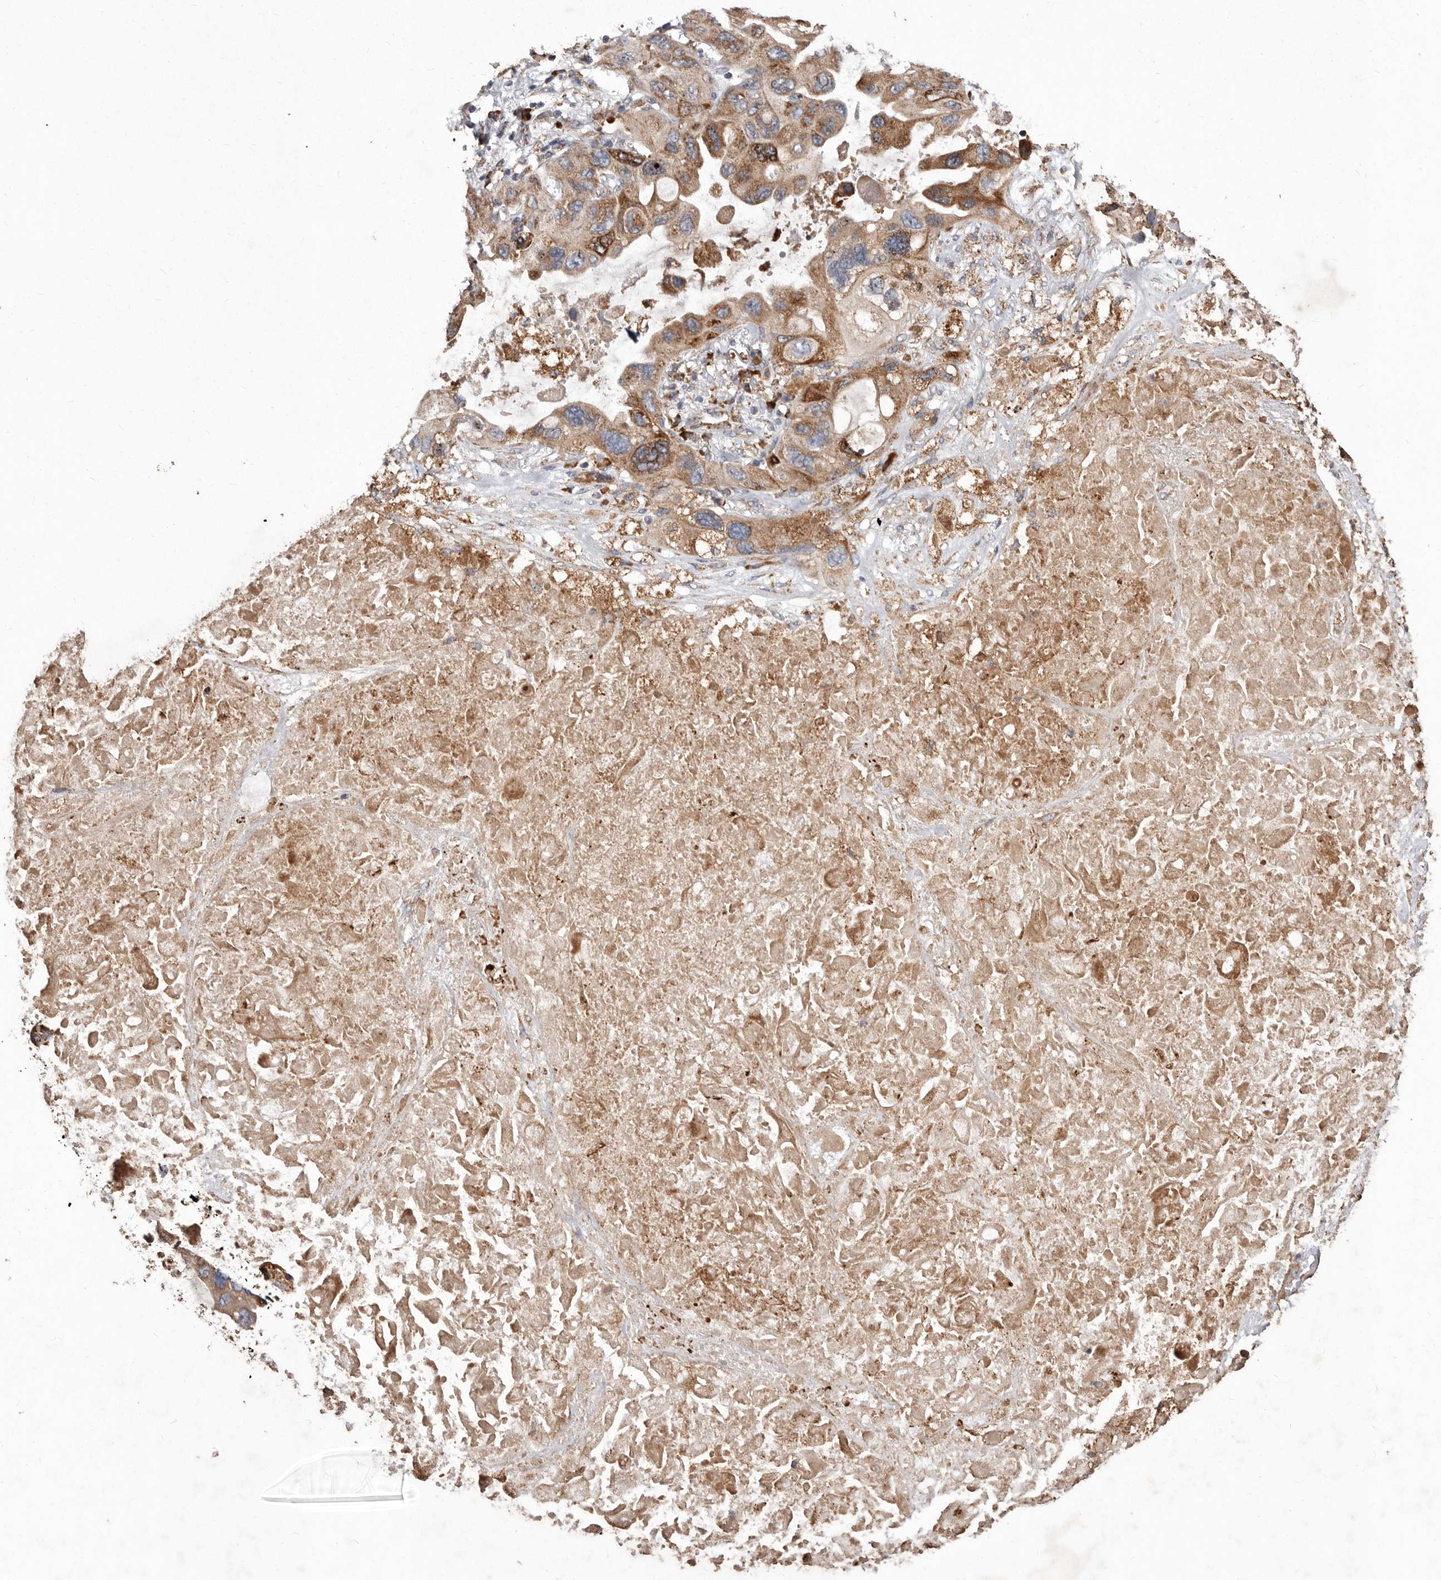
{"staining": {"intensity": "moderate", "quantity": ">75%", "location": "cytoplasmic/membranous"}, "tissue": "lung cancer", "cell_type": "Tumor cells", "image_type": "cancer", "snomed": [{"axis": "morphology", "description": "Squamous cell carcinoma, NOS"}, {"axis": "topography", "description": "Lung"}], "caption": "Protein expression analysis of human lung squamous cell carcinoma reveals moderate cytoplasmic/membranous positivity in approximately >75% of tumor cells. (brown staining indicates protein expression, while blue staining denotes nuclei).", "gene": "STEAP2", "patient": {"sex": "female", "age": 73}}